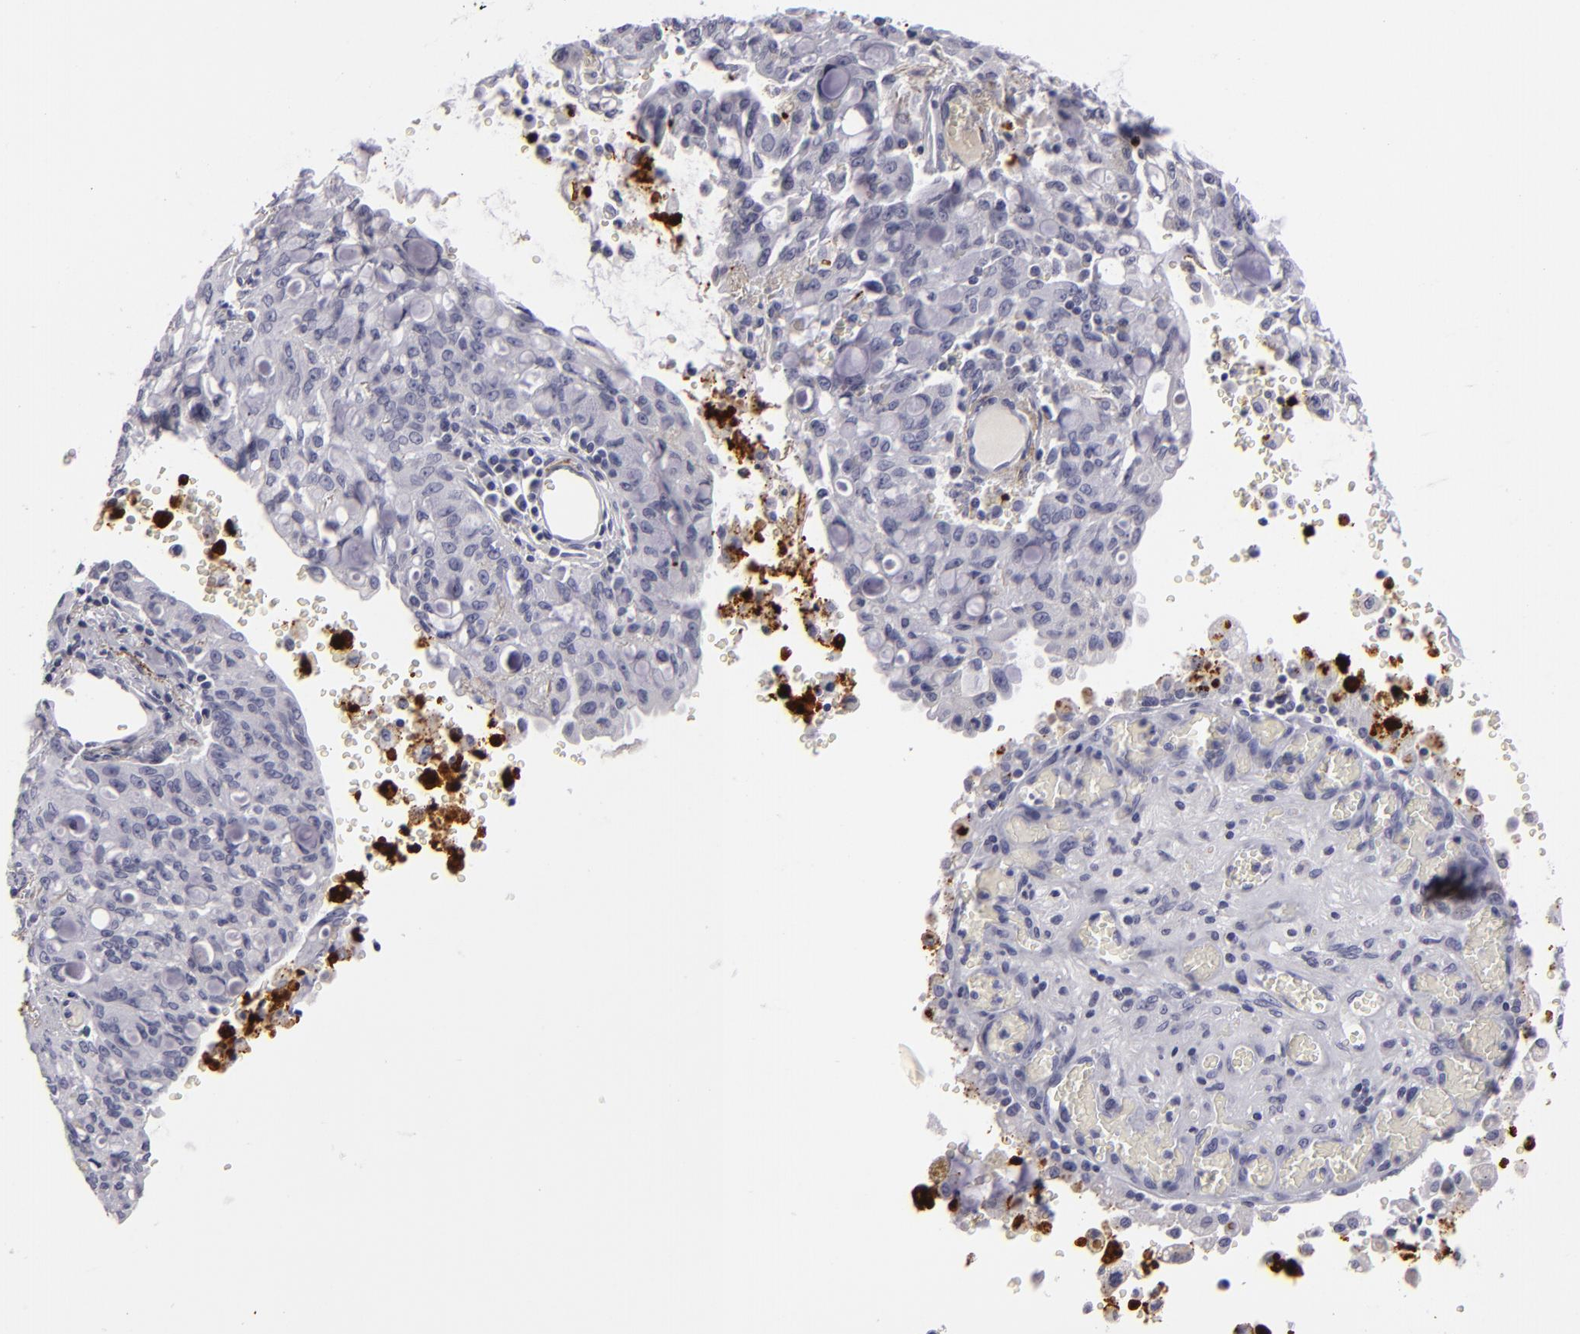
{"staining": {"intensity": "negative", "quantity": "none", "location": "none"}, "tissue": "lung cancer", "cell_type": "Tumor cells", "image_type": "cancer", "snomed": [{"axis": "morphology", "description": "Adenocarcinoma, NOS"}, {"axis": "topography", "description": "Lung"}], "caption": "IHC of lung cancer shows no expression in tumor cells. (Brightfield microscopy of DAB (3,3'-diaminobenzidine) immunohistochemistry at high magnification).", "gene": "C9", "patient": {"sex": "female", "age": 44}}